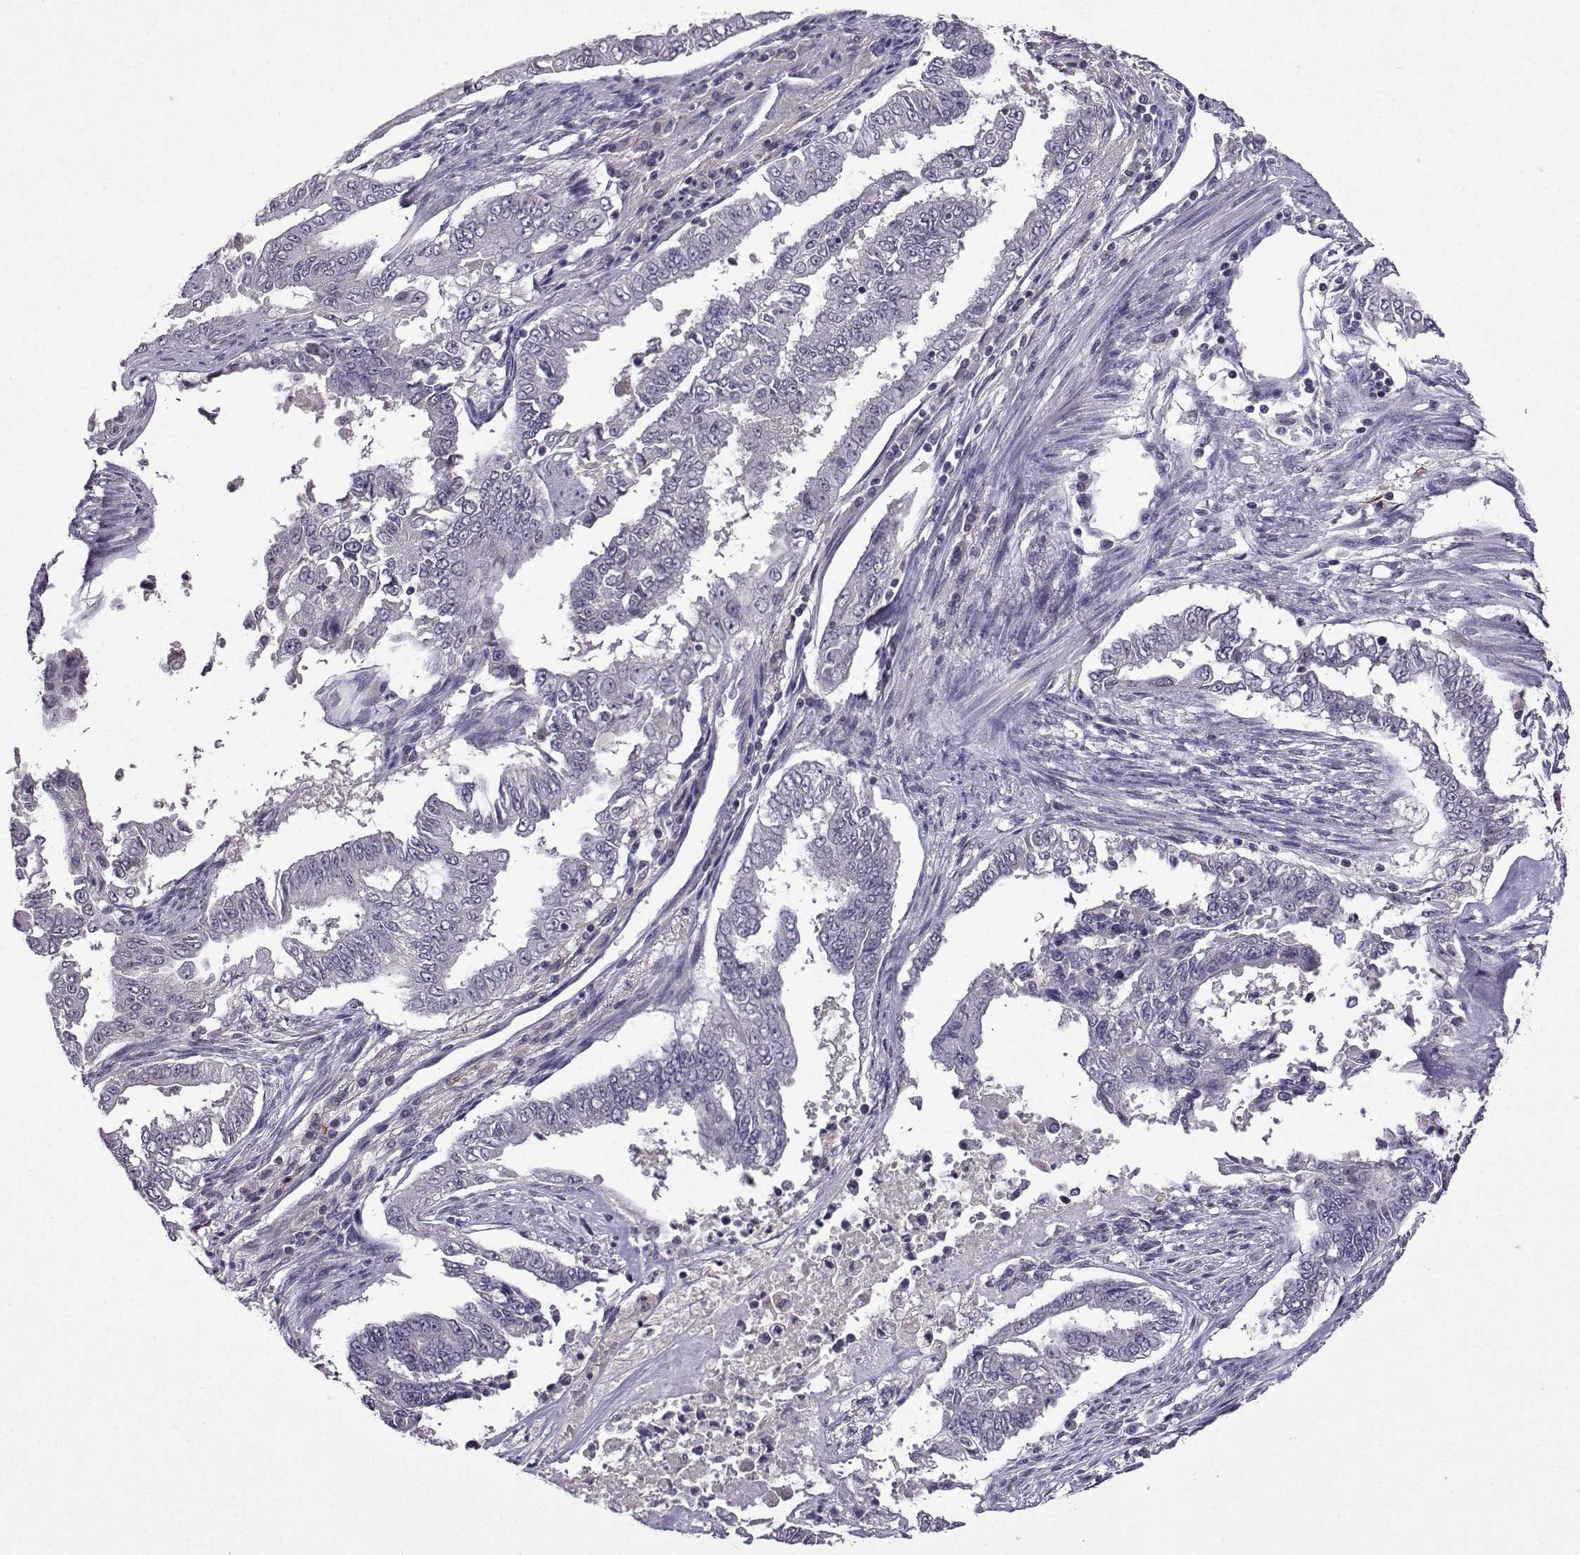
{"staining": {"intensity": "negative", "quantity": "none", "location": "none"}, "tissue": "endometrial cancer", "cell_type": "Tumor cells", "image_type": "cancer", "snomed": [{"axis": "morphology", "description": "Adenocarcinoma, NOS"}, {"axis": "topography", "description": "Uterus"}], "caption": "An image of endometrial cancer stained for a protein reveals no brown staining in tumor cells. (DAB immunohistochemistry (IHC) with hematoxylin counter stain).", "gene": "CCL28", "patient": {"sex": "female", "age": 59}}